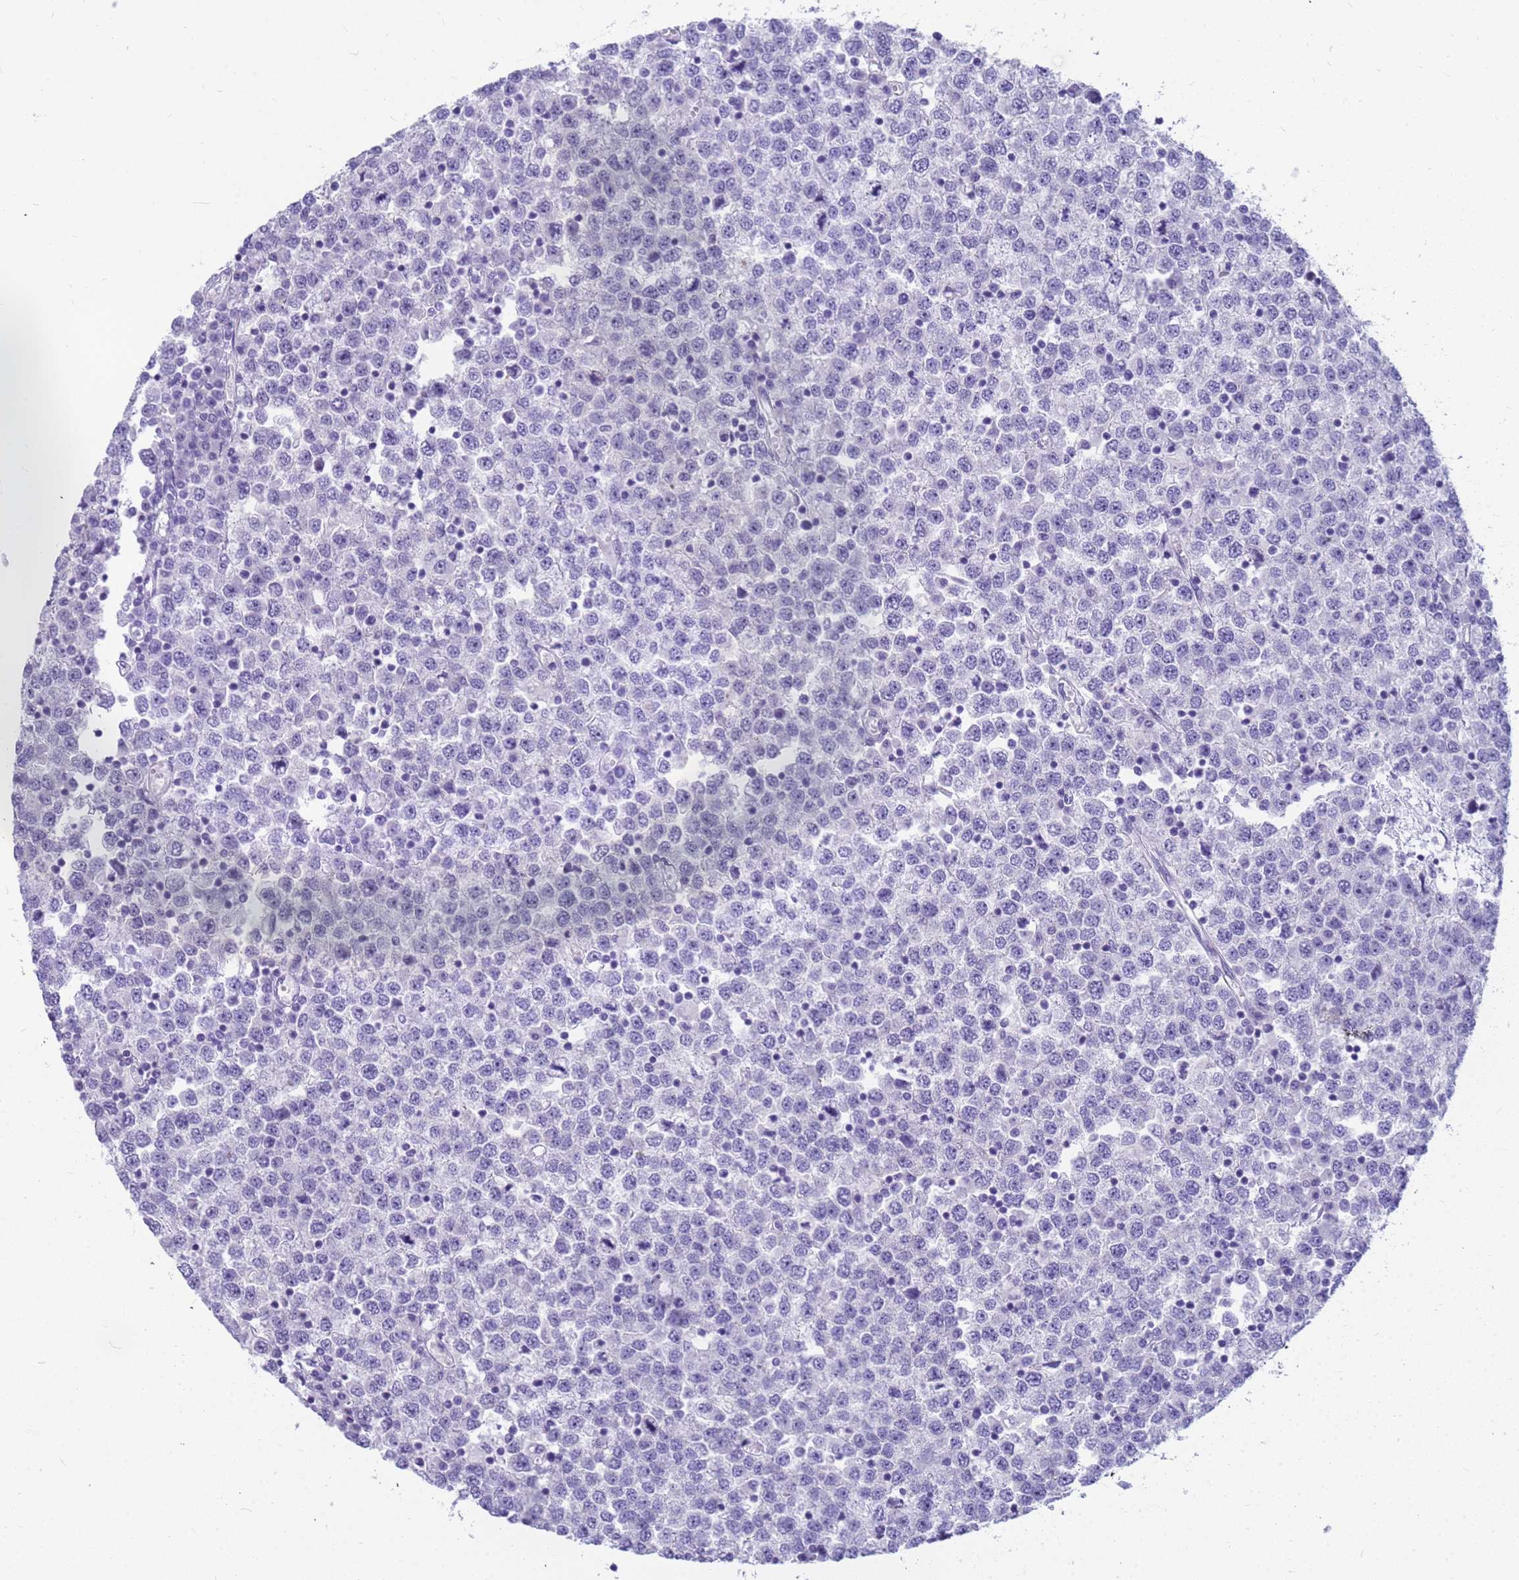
{"staining": {"intensity": "negative", "quantity": "none", "location": "none"}, "tissue": "testis cancer", "cell_type": "Tumor cells", "image_type": "cancer", "snomed": [{"axis": "morphology", "description": "Seminoma, NOS"}, {"axis": "topography", "description": "Testis"}], "caption": "Tumor cells are negative for brown protein staining in testis cancer (seminoma).", "gene": "RNASE2", "patient": {"sex": "male", "age": 65}}